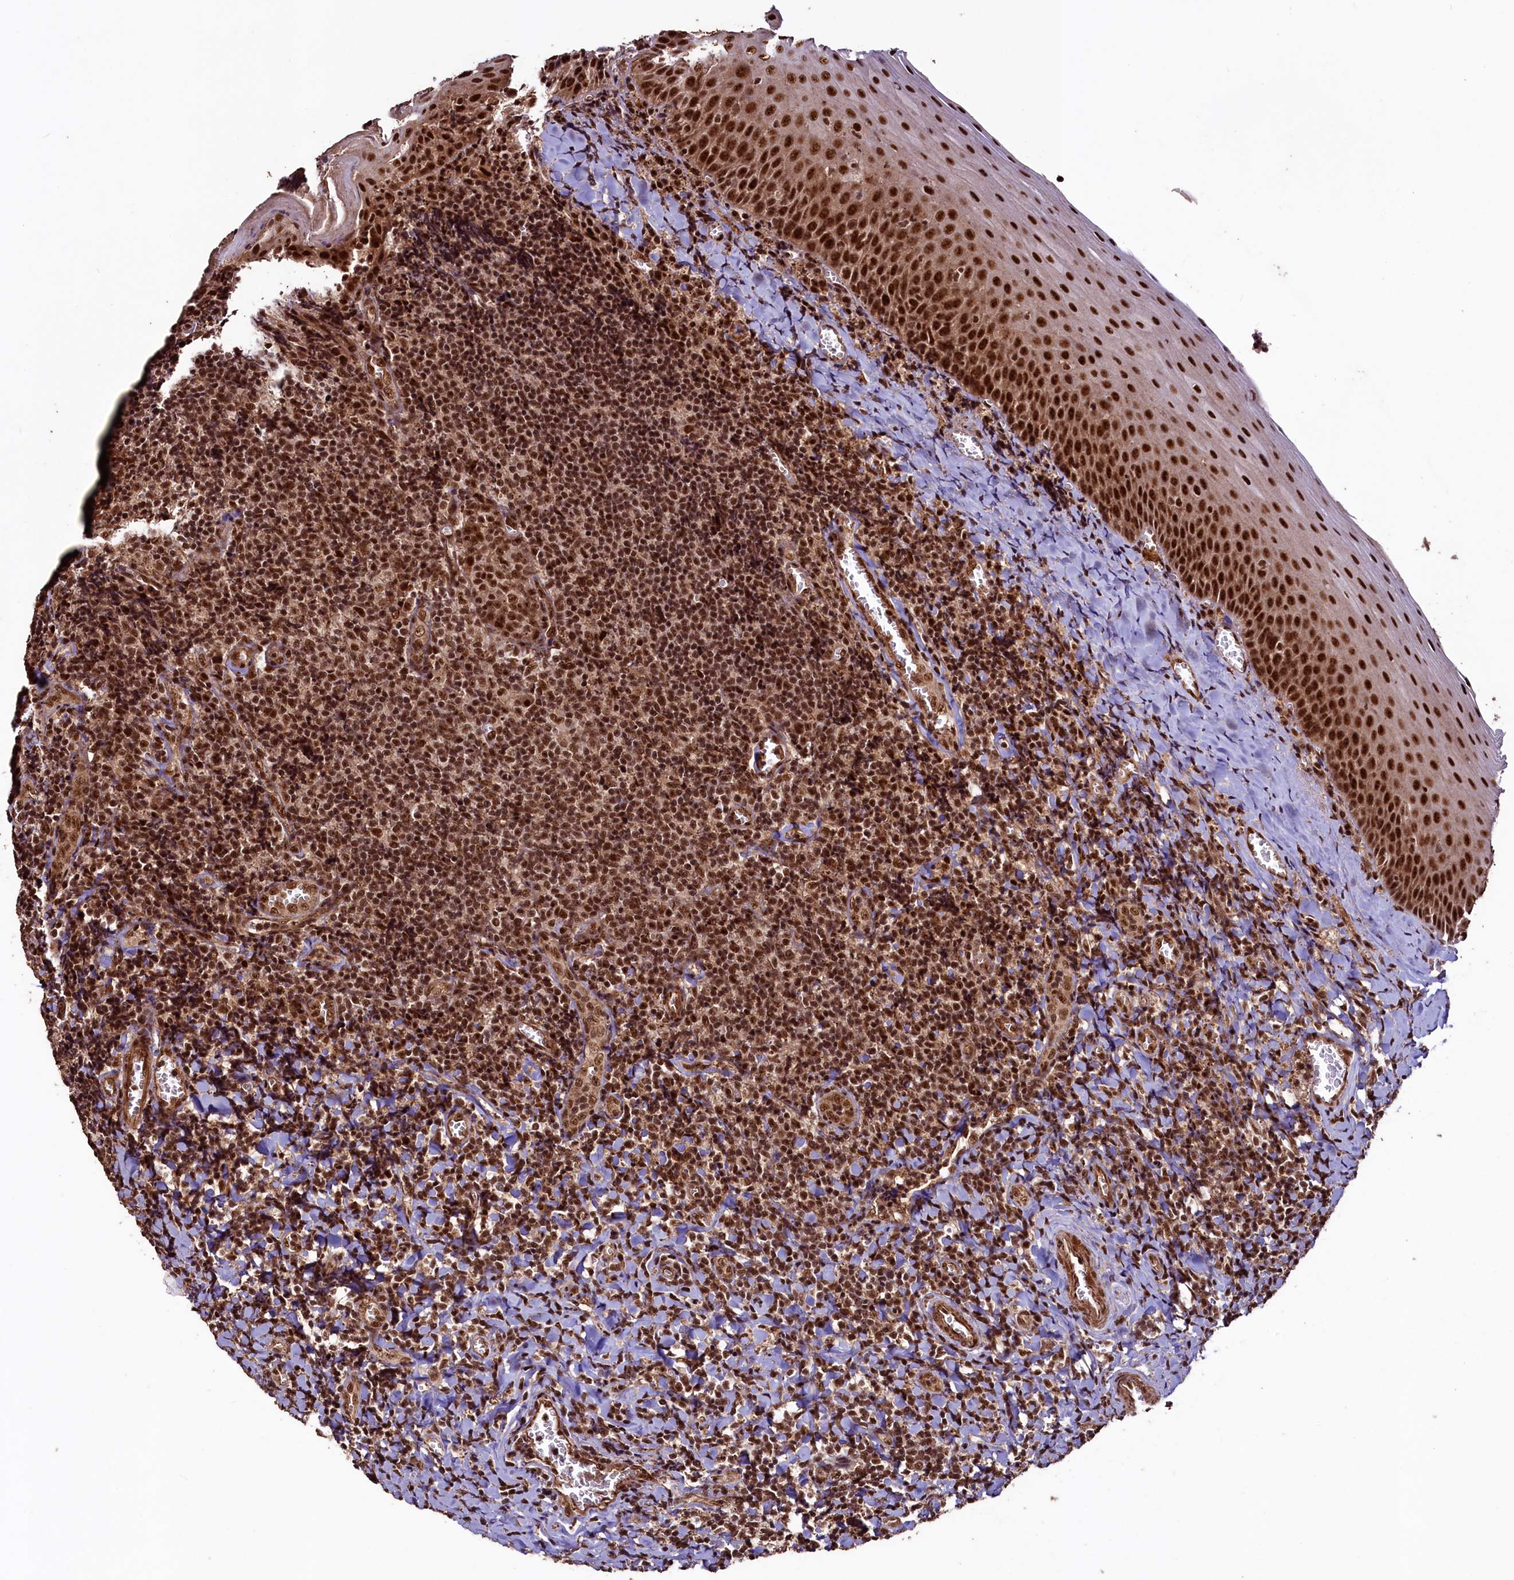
{"staining": {"intensity": "strong", "quantity": ">75%", "location": "nuclear"}, "tissue": "tonsil", "cell_type": "Germinal center cells", "image_type": "normal", "snomed": [{"axis": "morphology", "description": "Normal tissue, NOS"}, {"axis": "topography", "description": "Tonsil"}], "caption": "Immunohistochemistry histopathology image of normal tonsil: tonsil stained using immunohistochemistry (IHC) displays high levels of strong protein expression localized specifically in the nuclear of germinal center cells, appearing as a nuclear brown color.", "gene": "SFSWAP", "patient": {"sex": "male", "age": 27}}